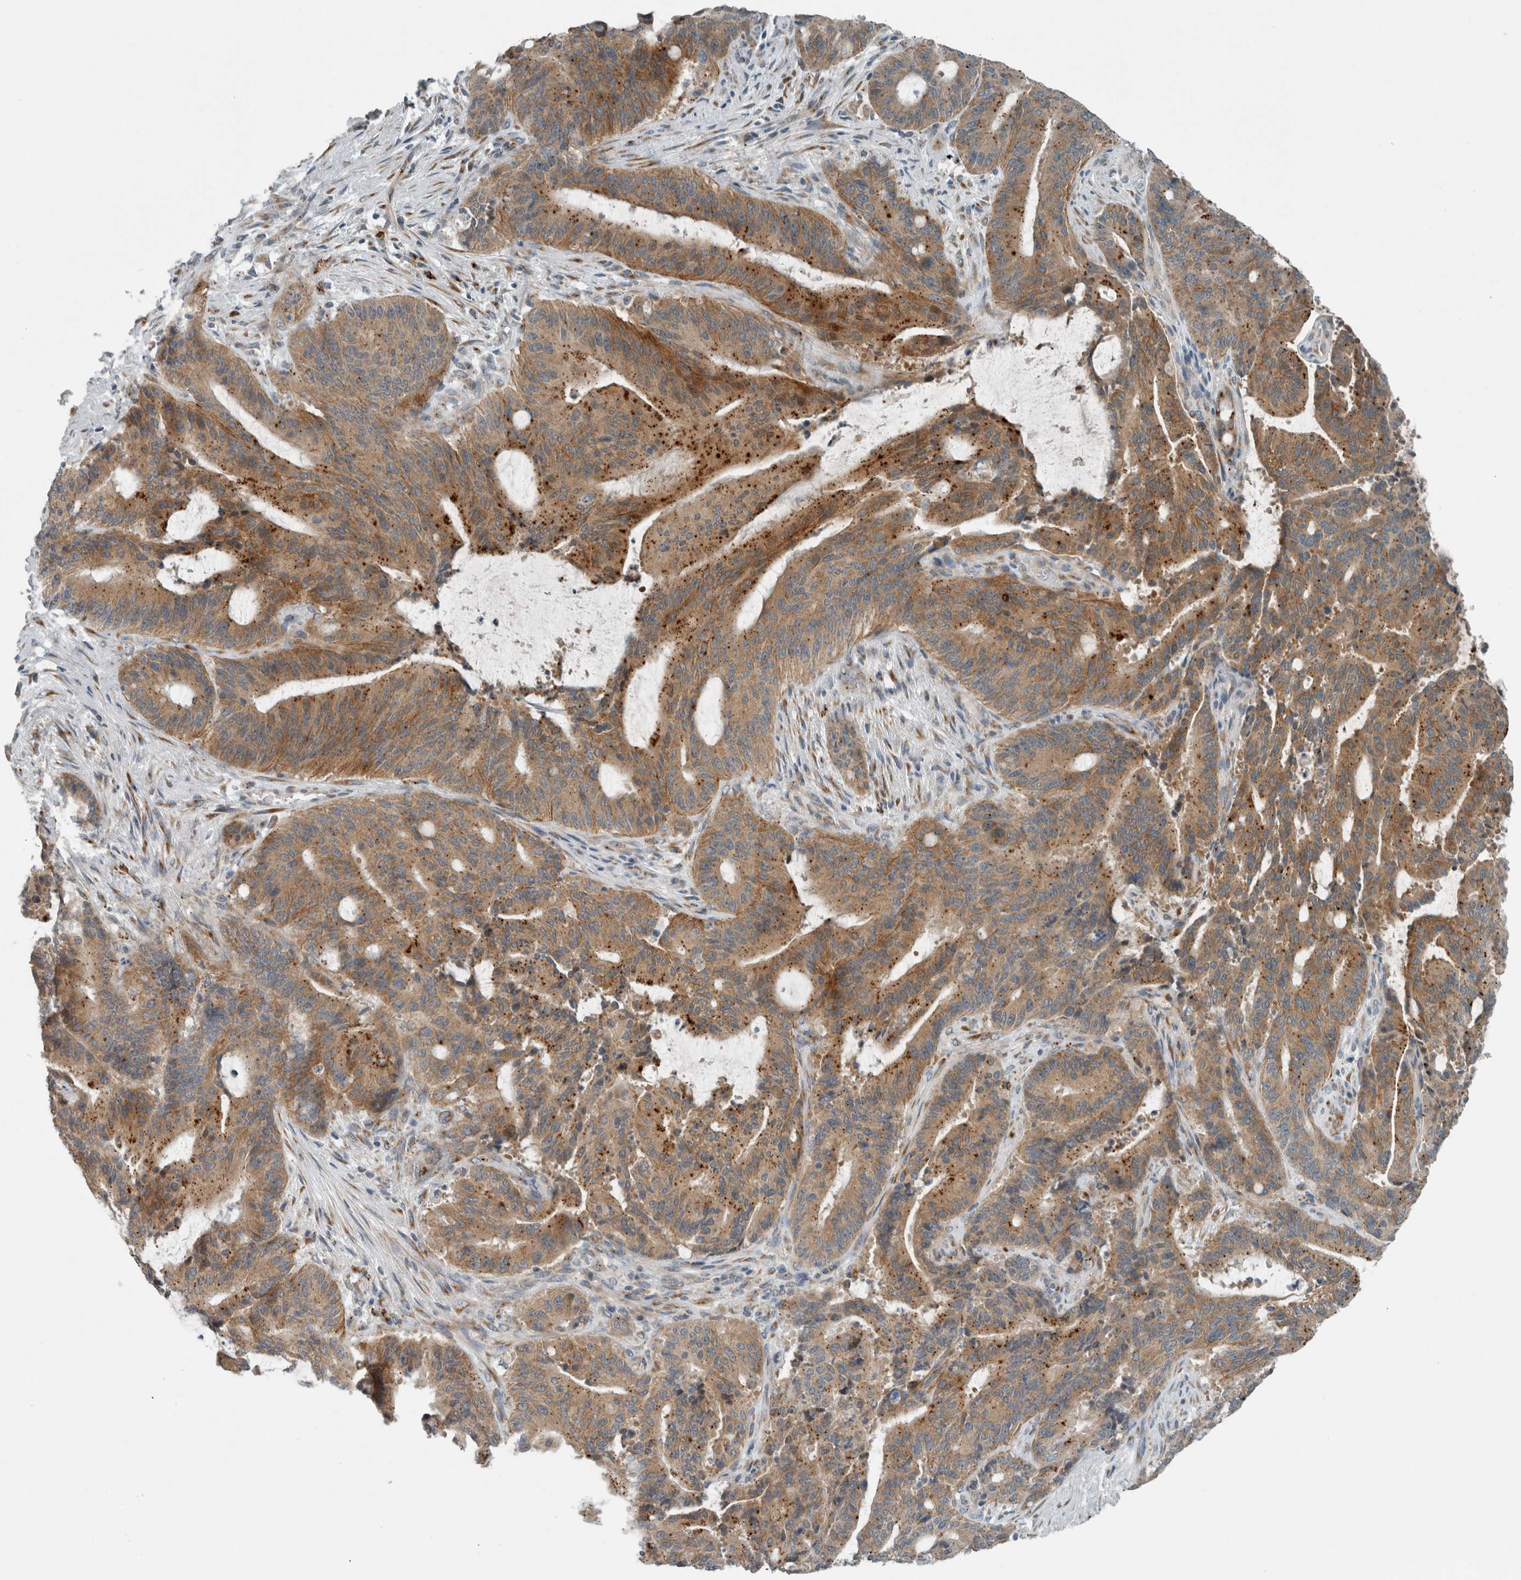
{"staining": {"intensity": "moderate", "quantity": ">75%", "location": "cytoplasmic/membranous"}, "tissue": "liver cancer", "cell_type": "Tumor cells", "image_type": "cancer", "snomed": [{"axis": "morphology", "description": "Normal tissue, NOS"}, {"axis": "morphology", "description": "Cholangiocarcinoma"}, {"axis": "topography", "description": "Liver"}, {"axis": "topography", "description": "Peripheral nerve tissue"}], "caption": "This is an image of immunohistochemistry staining of liver cholangiocarcinoma, which shows moderate positivity in the cytoplasmic/membranous of tumor cells.", "gene": "KIF1C", "patient": {"sex": "female", "age": 73}}